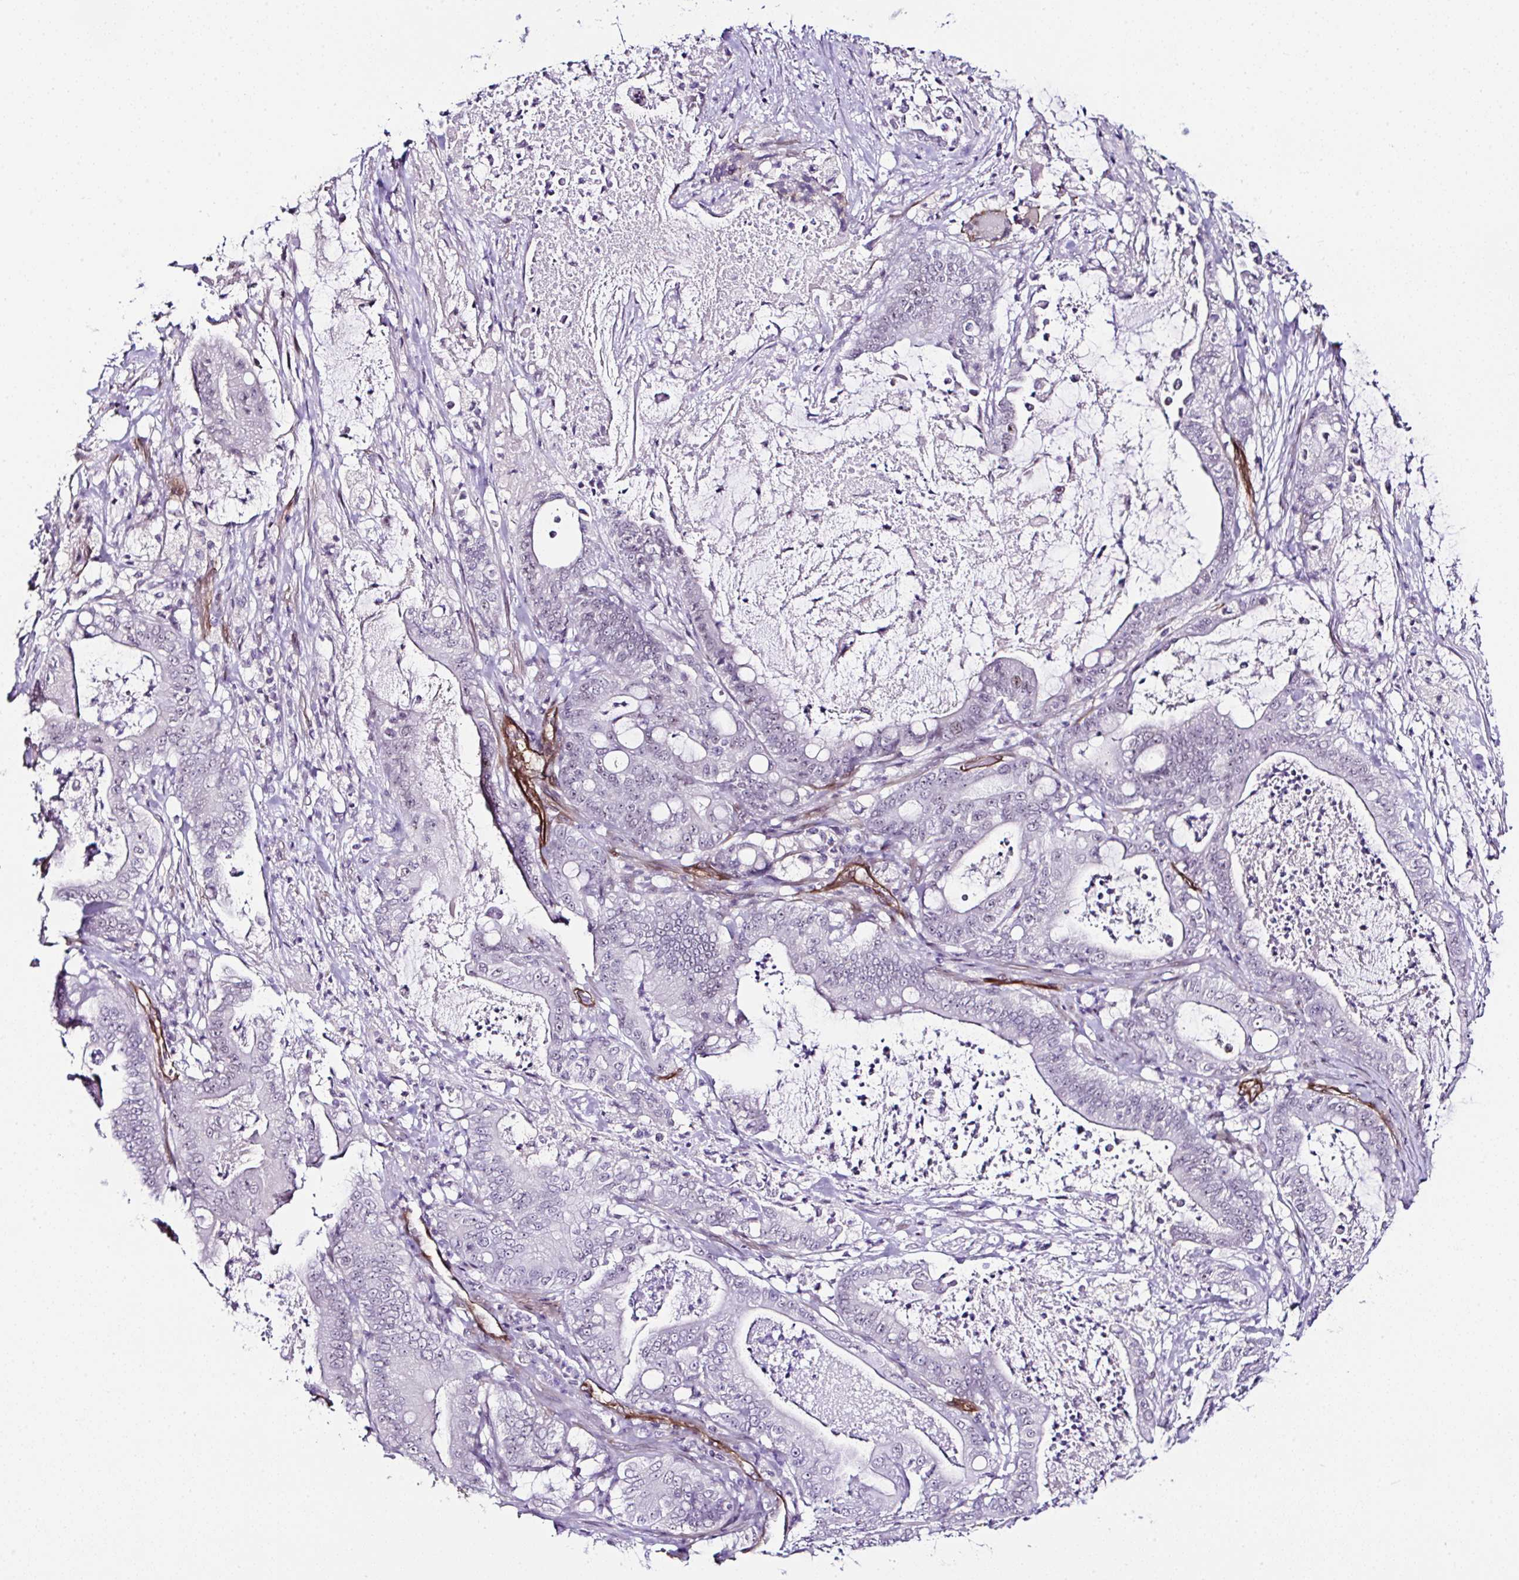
{"staining": {"intensity": "negative", "quantity": "none", "location": "none"}, "tissue": "pancreatic cancer", "cell_type": "Tumor cells", "image_type": "cancer", "snomed": [{"axis": "morphology", "description": "Adenocarcinoma, NOS"}, {"axis": "topography", "description": "Pancreas"}], "caption": "This histopathology image is of adenocarcinoma (pancreatic) stained with immunohistochemistry to label a protein in brown with the nuclei are counter-stained blue. There is no positivity in tumor cells.", "gene": "FBXO34", "patient": {"sex": "male", "age": 71}}